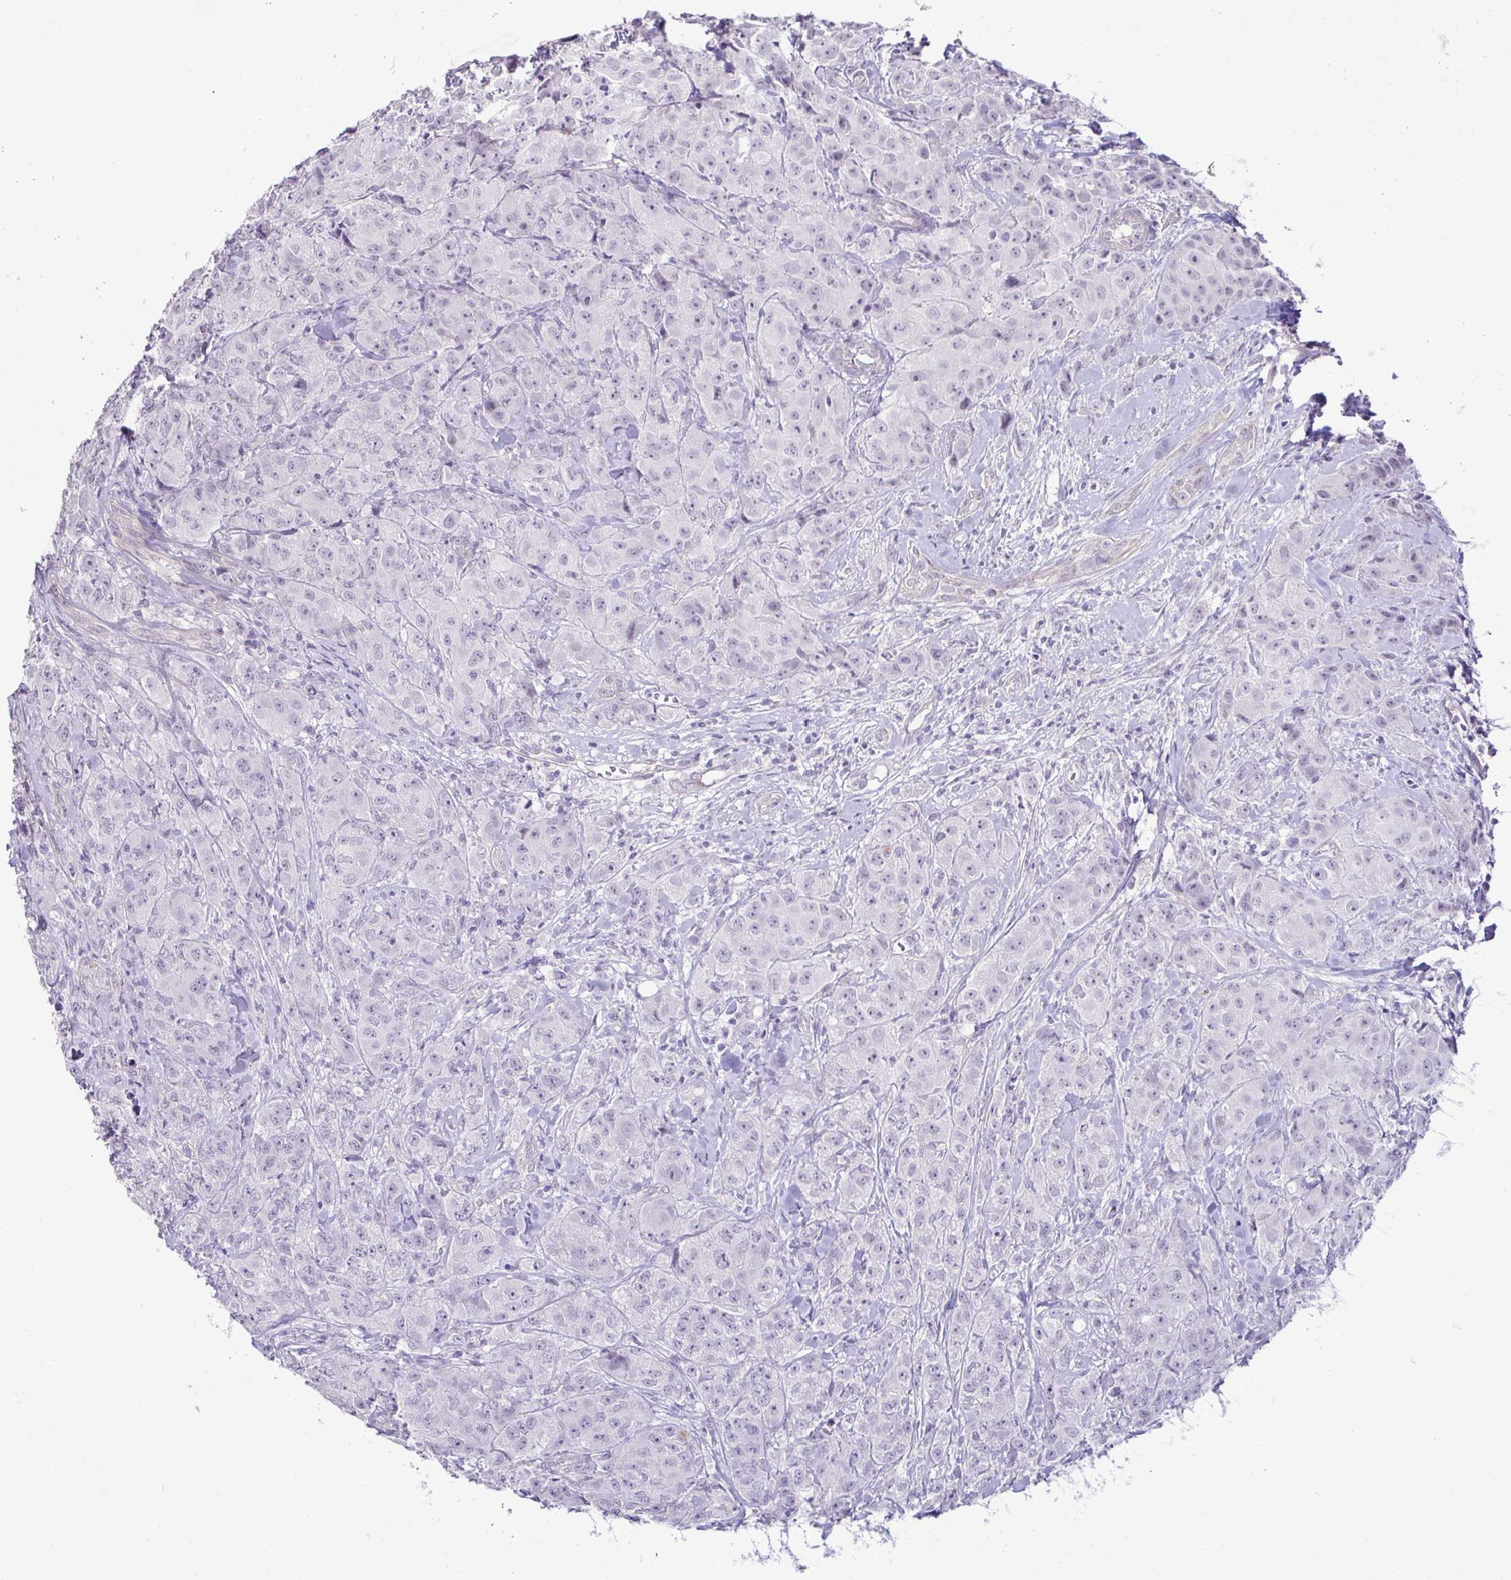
{"staining": {"intensity": "negative", "quantity": "none", "location": "none"}, "tissue": "breast cancer", "cell_type": "Tumor cells", "image_type": "cancer", "snomed": [{"axis": "morphology", "description": "Normal tissue, NOS"}, {"axis": "morphology", "description": "Duct carcinoma"}, {"axis": "topography", "description": "Breast"}], "caption": "A micrograph of human breast cancer is negative for staining in tumor cells.", "gene": "SLC30A3", "patient": {"sex": "female", "age": 43}}